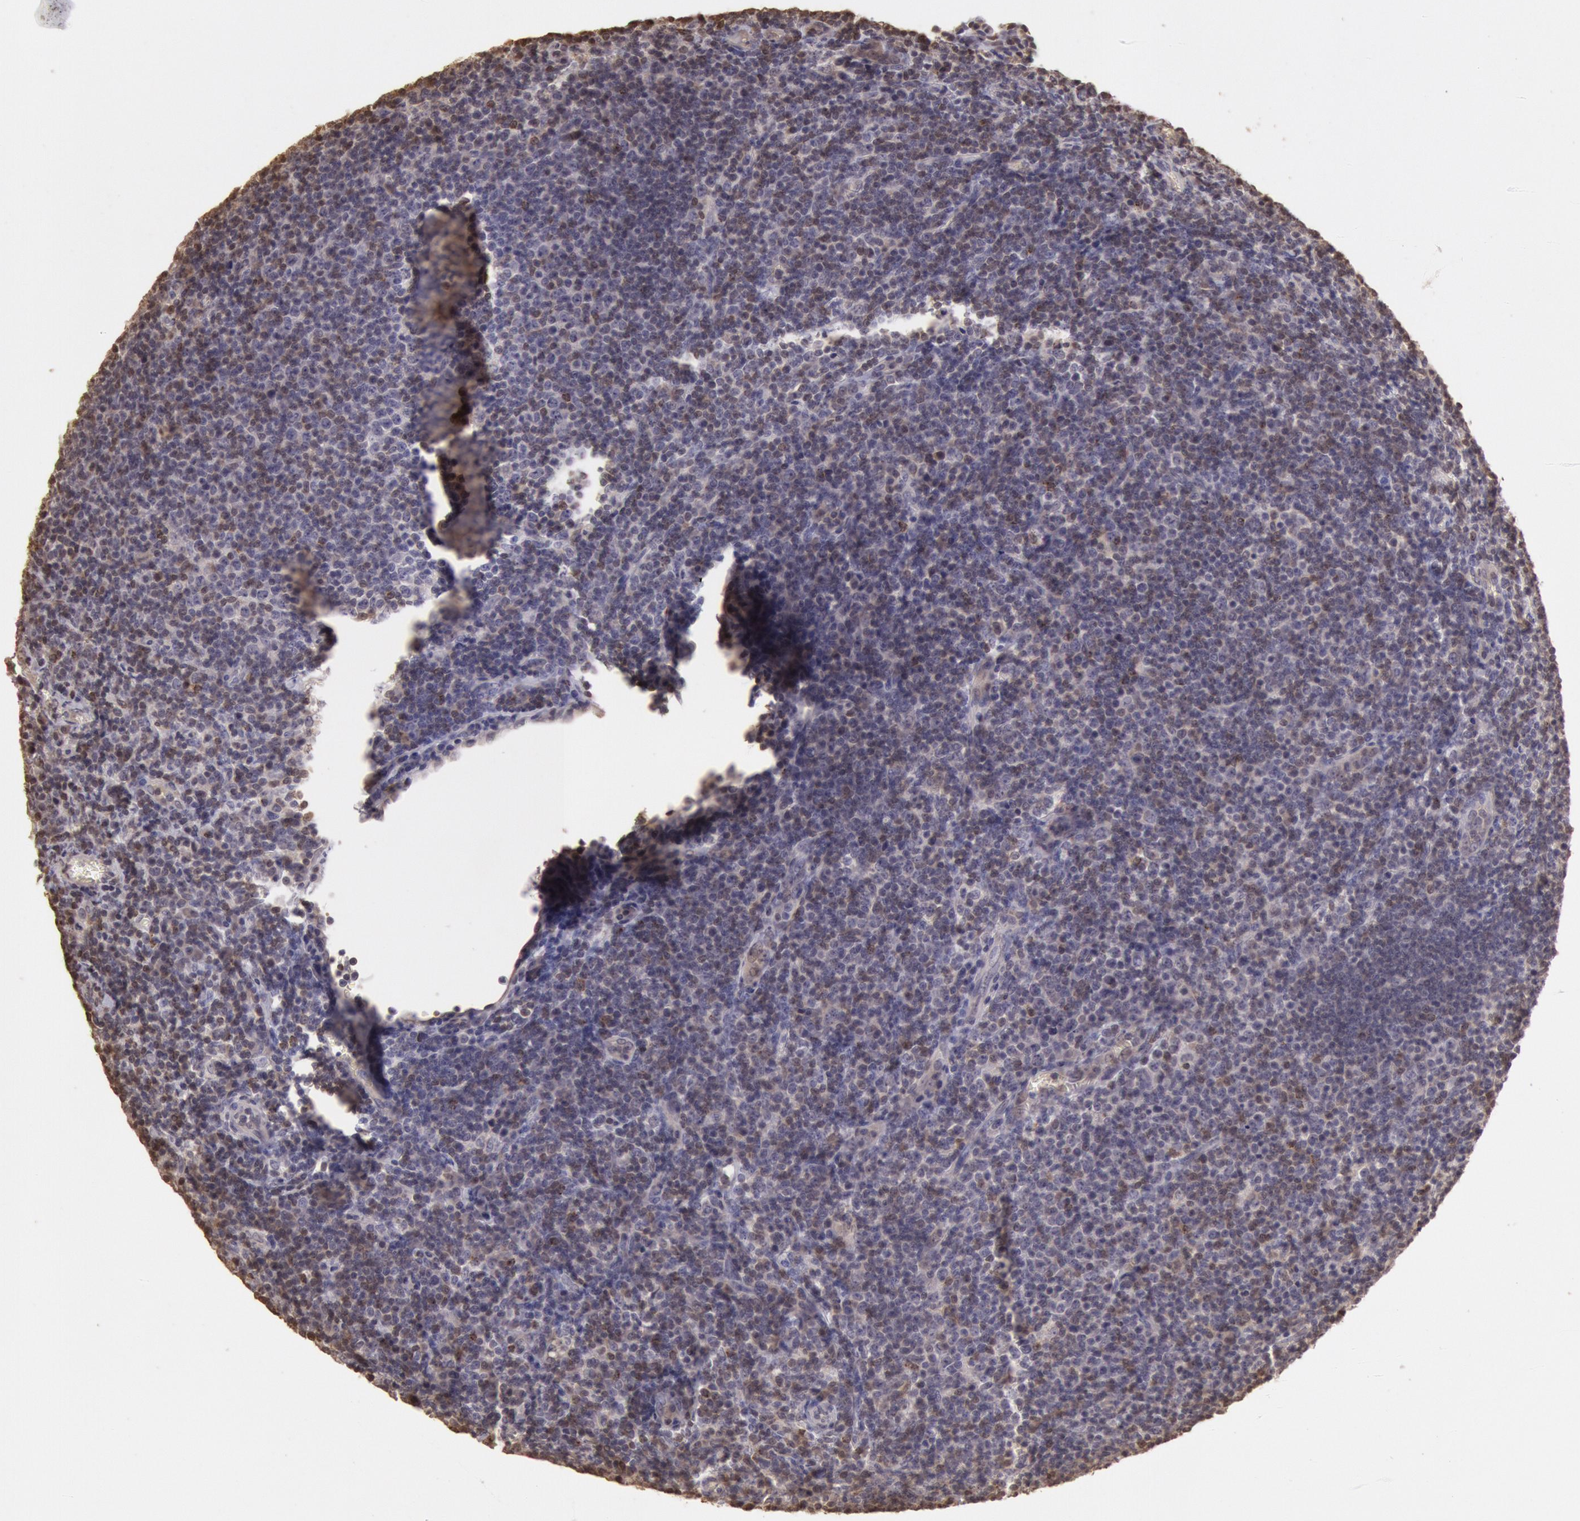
{"staining": {"intensity": "weak", "quantity": "<25%", "location": "nuclear"}, "tissue": "lymphoma", "cell_type": "Tumor cells", "image_type": "cancer", "snomed": [{"axis": "morphology", "description": "Malignant lymphoma, non-Hodgkin's type, Low grade"}, {"axis": "topography", "description": "Lymph node"}], "caption": "Tumor cells are negative for brown protein staining in malignant lymphoma, non-Hodgkin's type (low-grade). (Brightfield microscopy of DAB immunohistochemistry at high magnification).", "gene": "SOD1", "patient": {"sex": "male", "age": 74}}